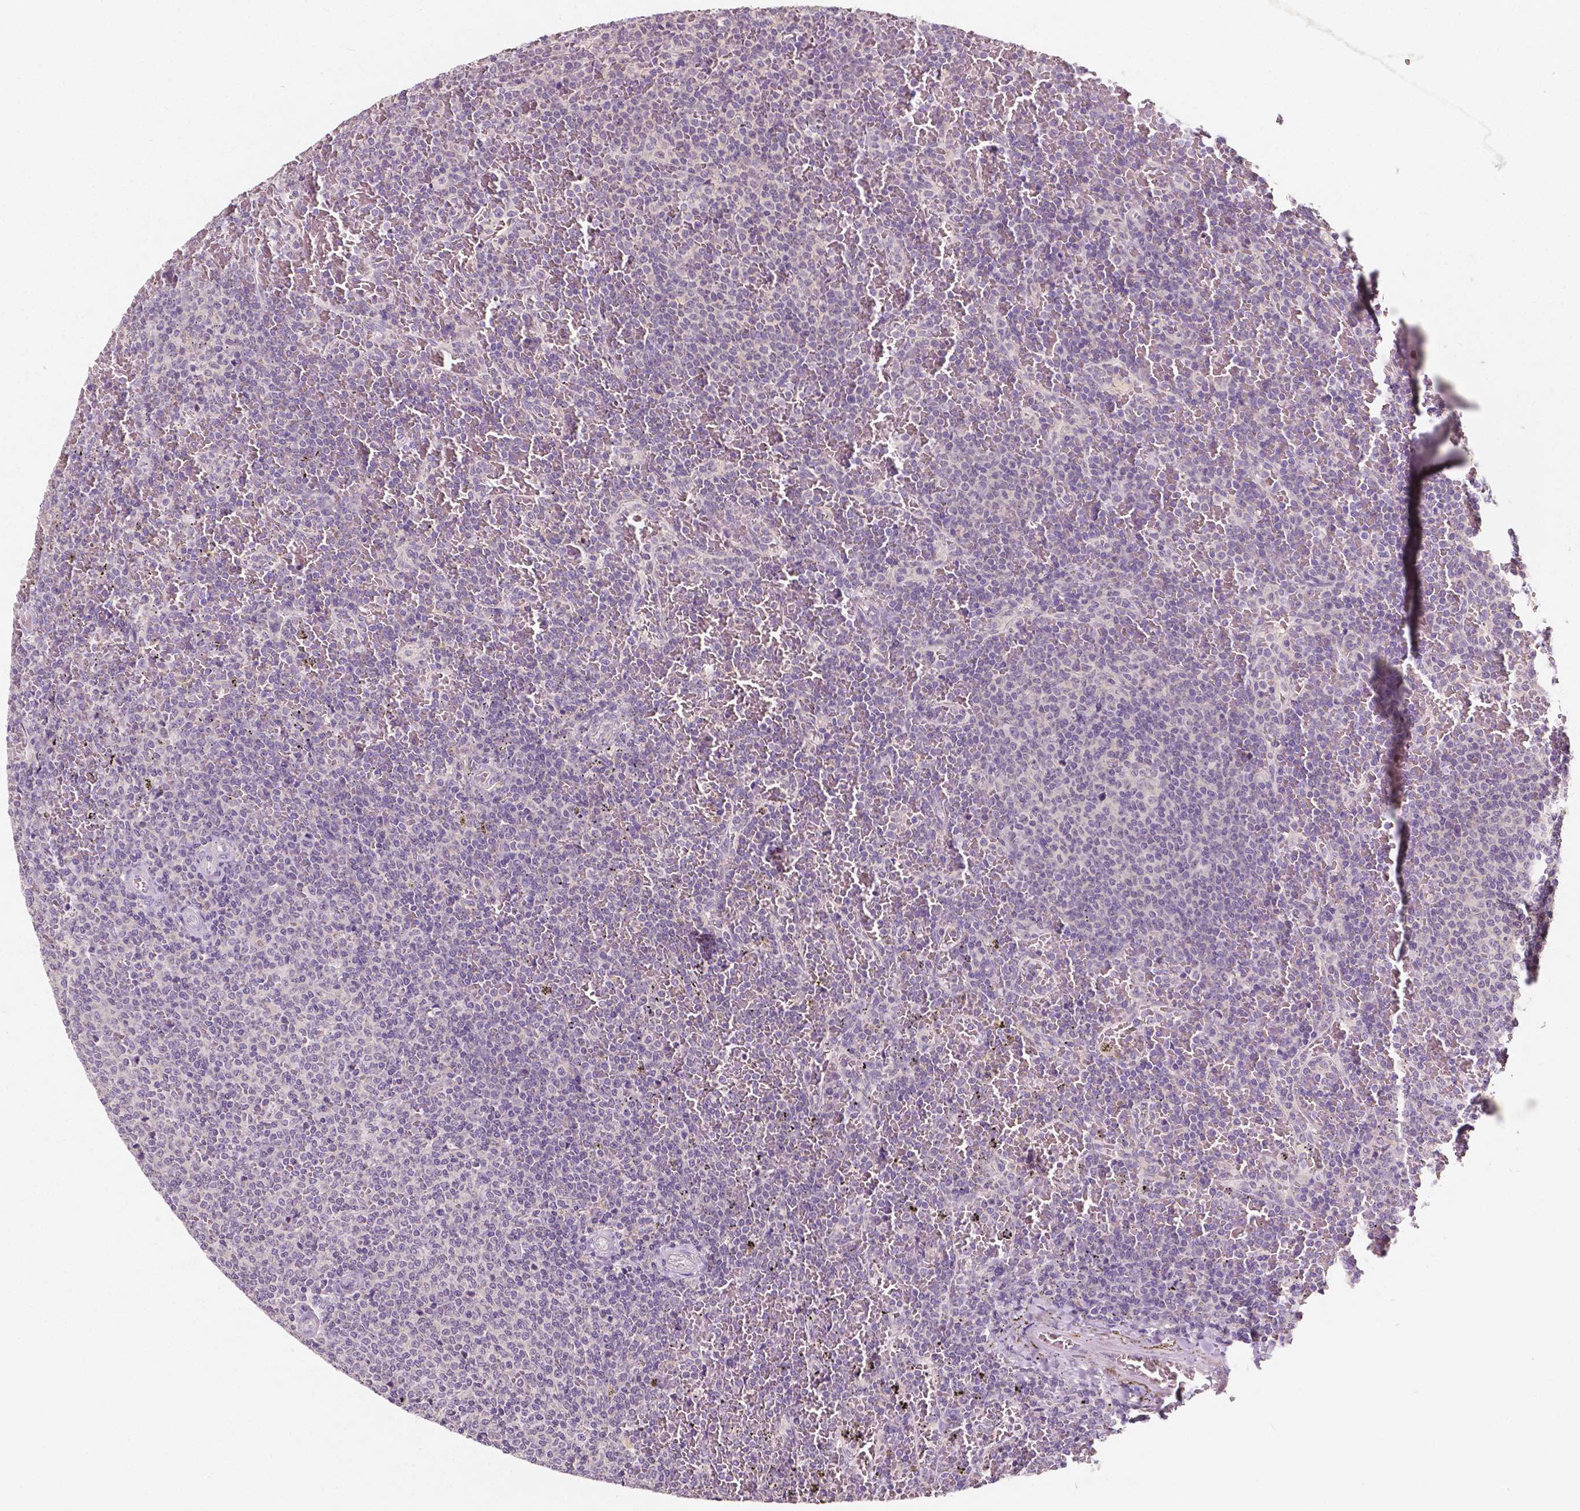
{"staining": {"intensity": "negative", "quantity": "none", "location": "none"}, "tissue": "lymphoma", "cell_type": "Tumor cells", "image_type": "cancer", "snomed": [{"axis": "morphology", "description": "Malignant lymphoma, non-Hodgkin's type, Low grade"}, {"axis": "topography", "description": "Spleen"}], "caption": "The histopathology image demonstrates no staining of tumor cells in lymphoma.", "gene": "SIRT2", "patient": {"sex": "female", "age": 77}}